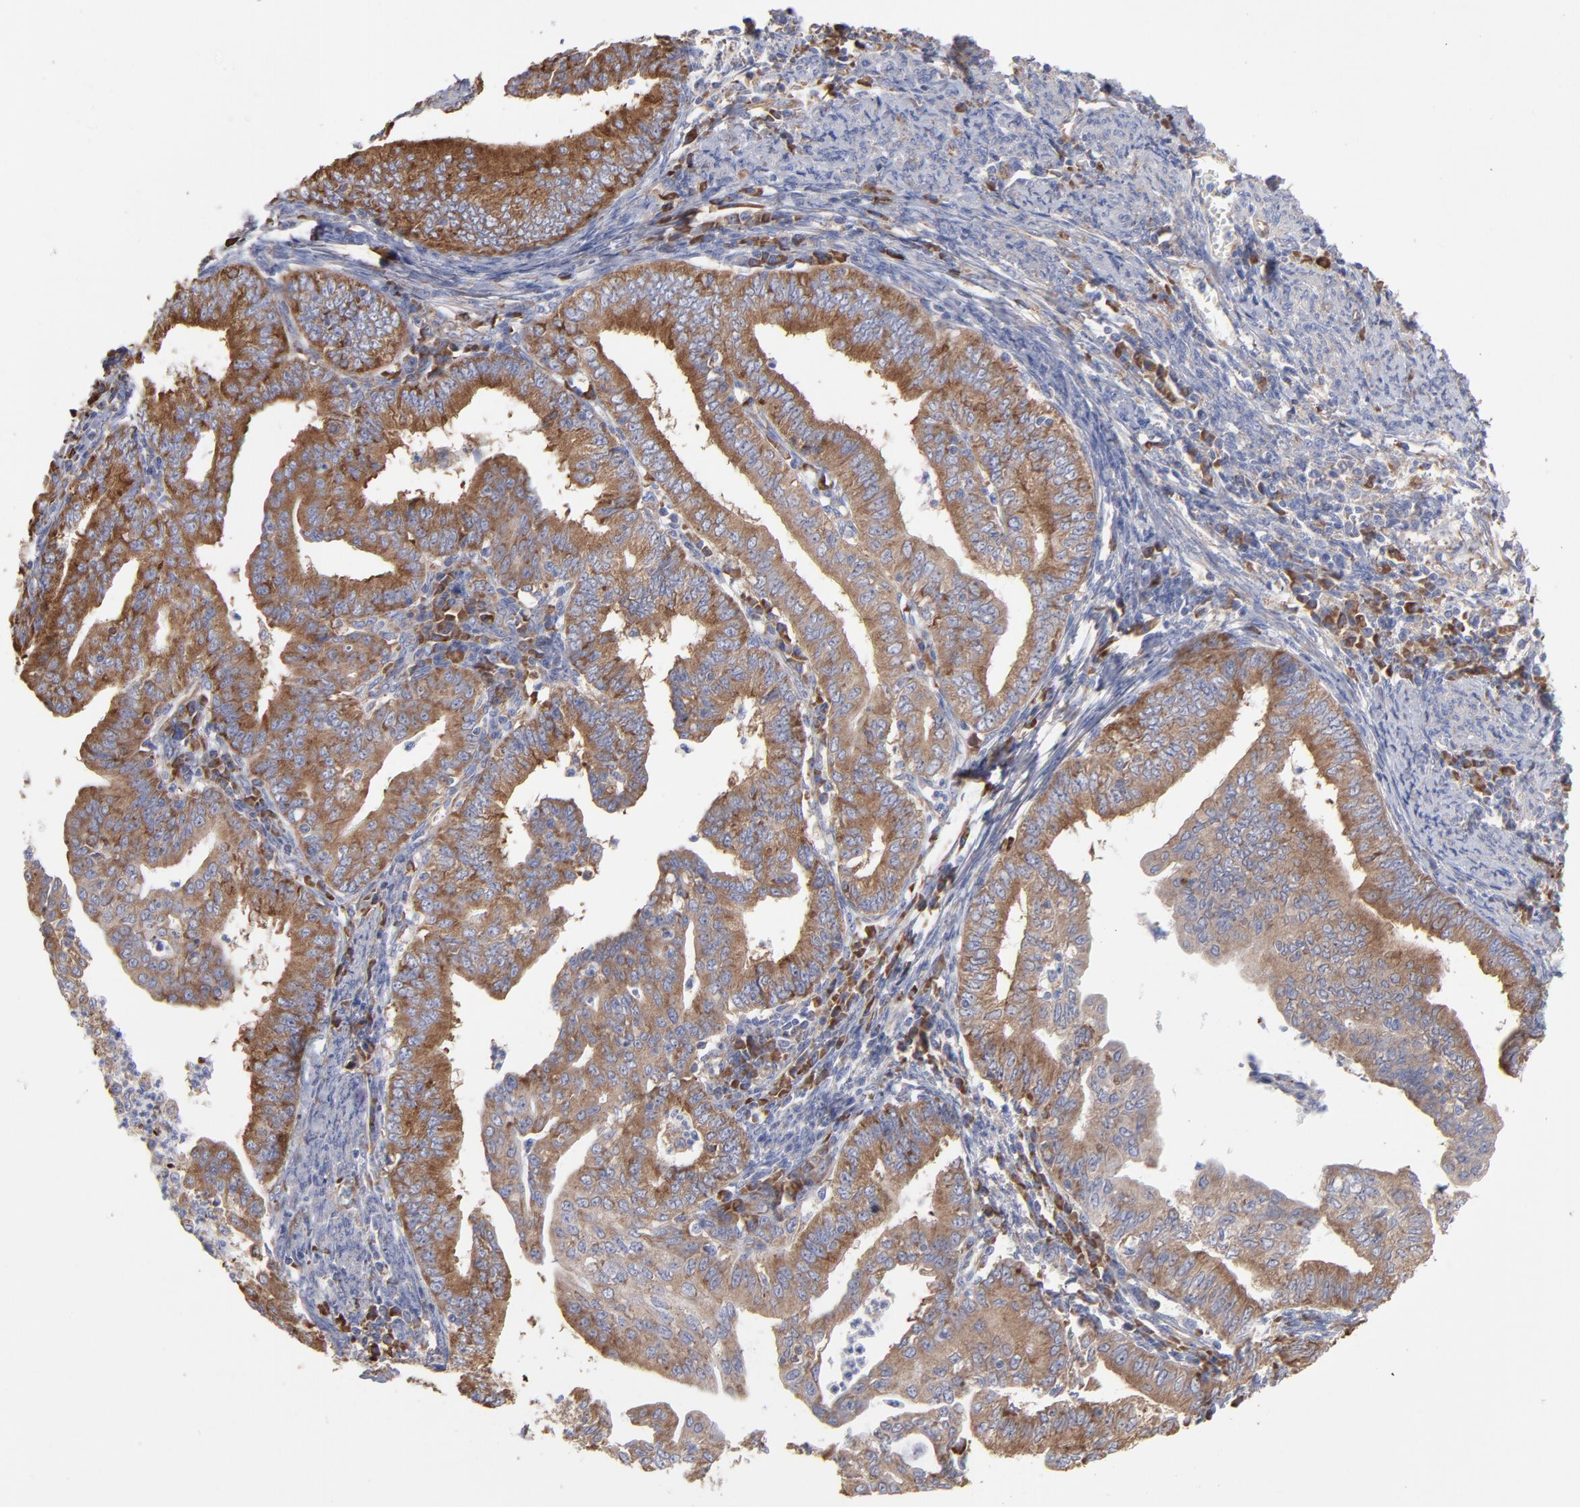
{"staining": {"intensity": "moderate", "quantity": ">75%", "location": "cytoplasmic/membranous"}, "tissue": "endometrial cancer", "cell_type": "Tumor cells", "image_type": "cancer", "snomed": [{"axis": "morphology", "description": "Adenocarcinoma, NOS"}, {"axis": "topography", "description": "Endometrium"}], "caption": "IHC image of endometrial adenocarcinoma stained for a protein (brown), which shows medium levels of moderate cytoplasmic/membranous positivity in approximately >75% of tumor cells.", "gene": "RPL3", "patient": {"sex": "female", "age": 66}}